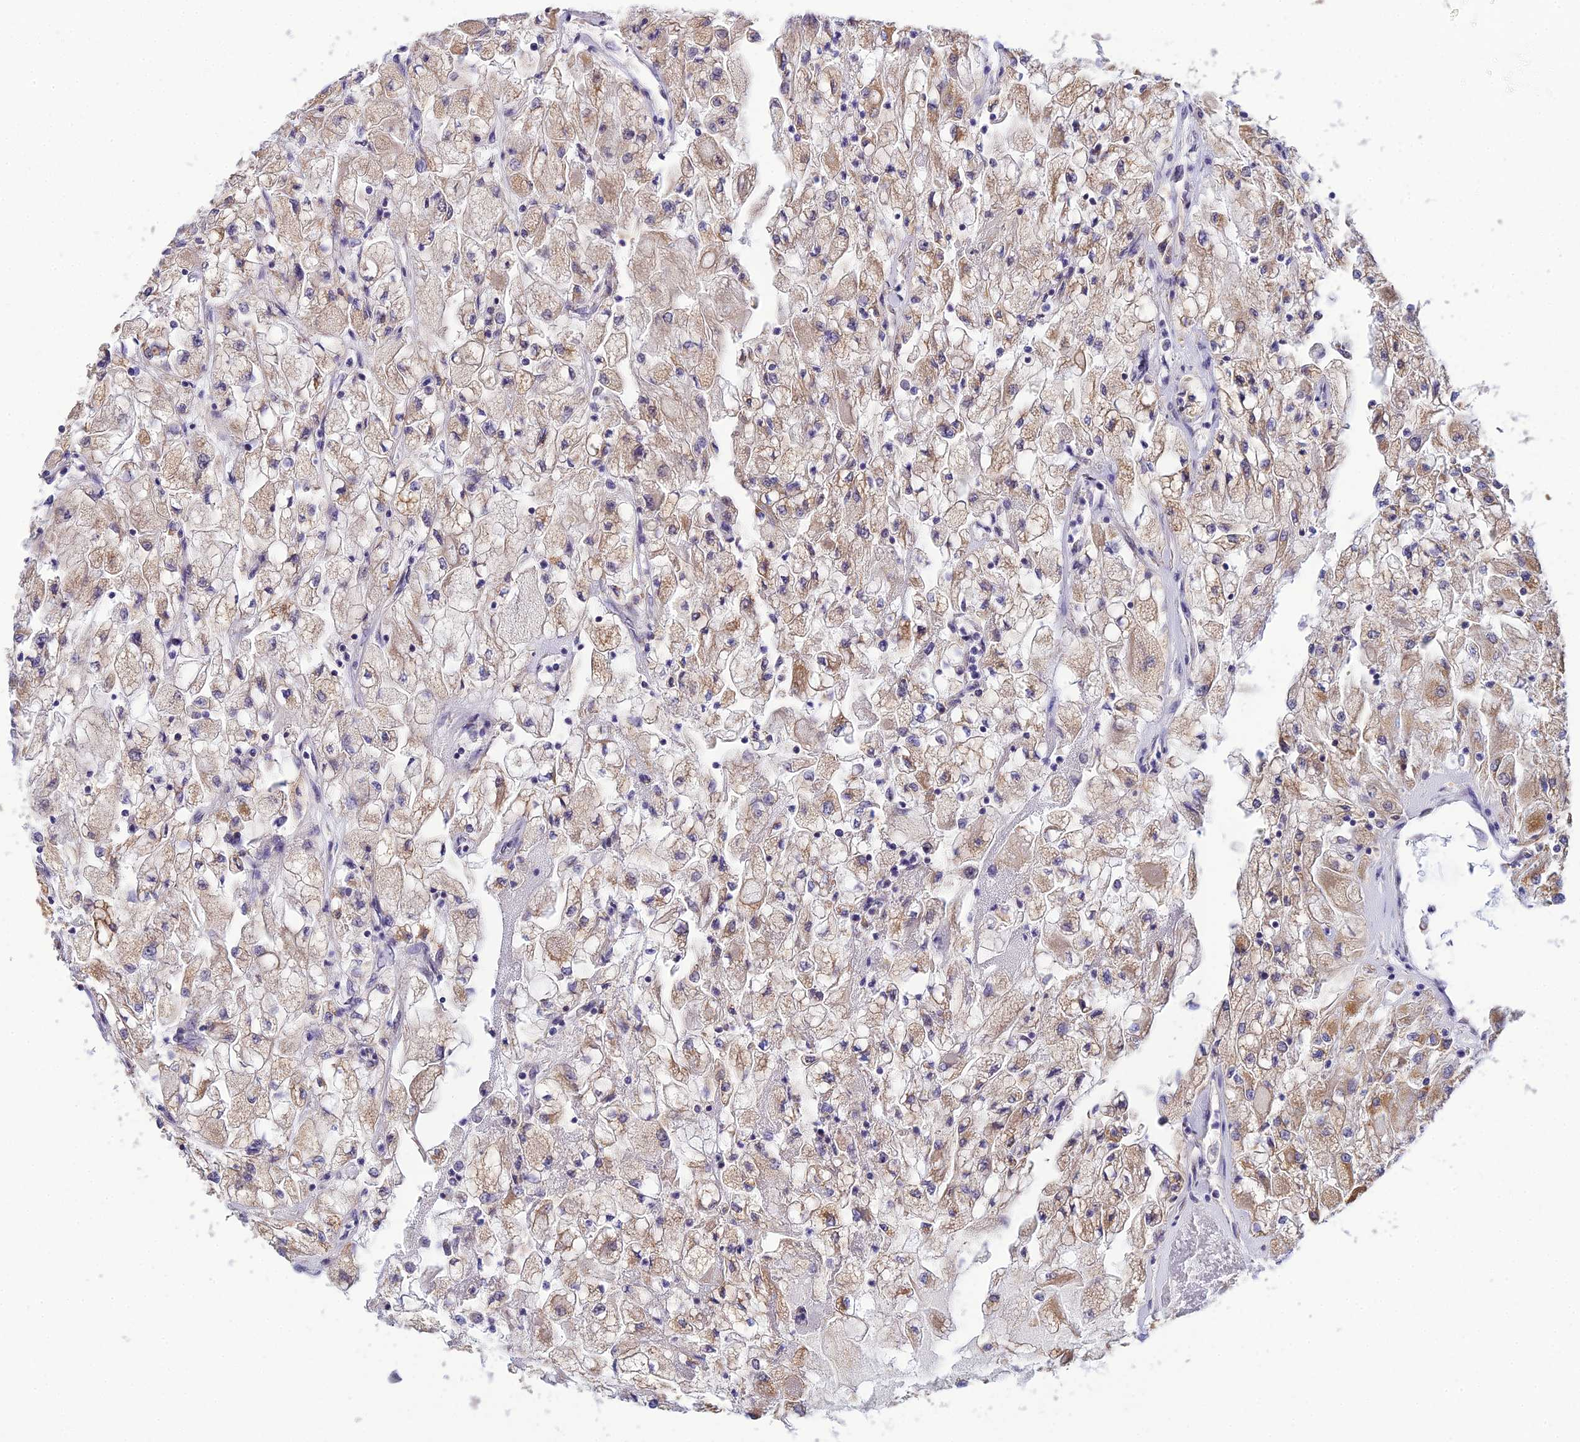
{"staining": {"intensity": "weak", "quantity": "25%-75%", "location": "cytoplasmic/membranous"}, "tissue": "renal cancer", "cell_type": "Tumor cells", "image_type": "cancer", "snomed": [{"axis": "morphology", "description": "Adenocarcinoma, NOS"}, {"axis": "topography", "description": "Kidney"}], "caption": "Renal cancer tissue exhibits weak cytoplasmic/membranous positivity in approximately 25%-75% of tumor cells", "gene": "C2orf49", "patient": {"sex": "male", "age": 80}}